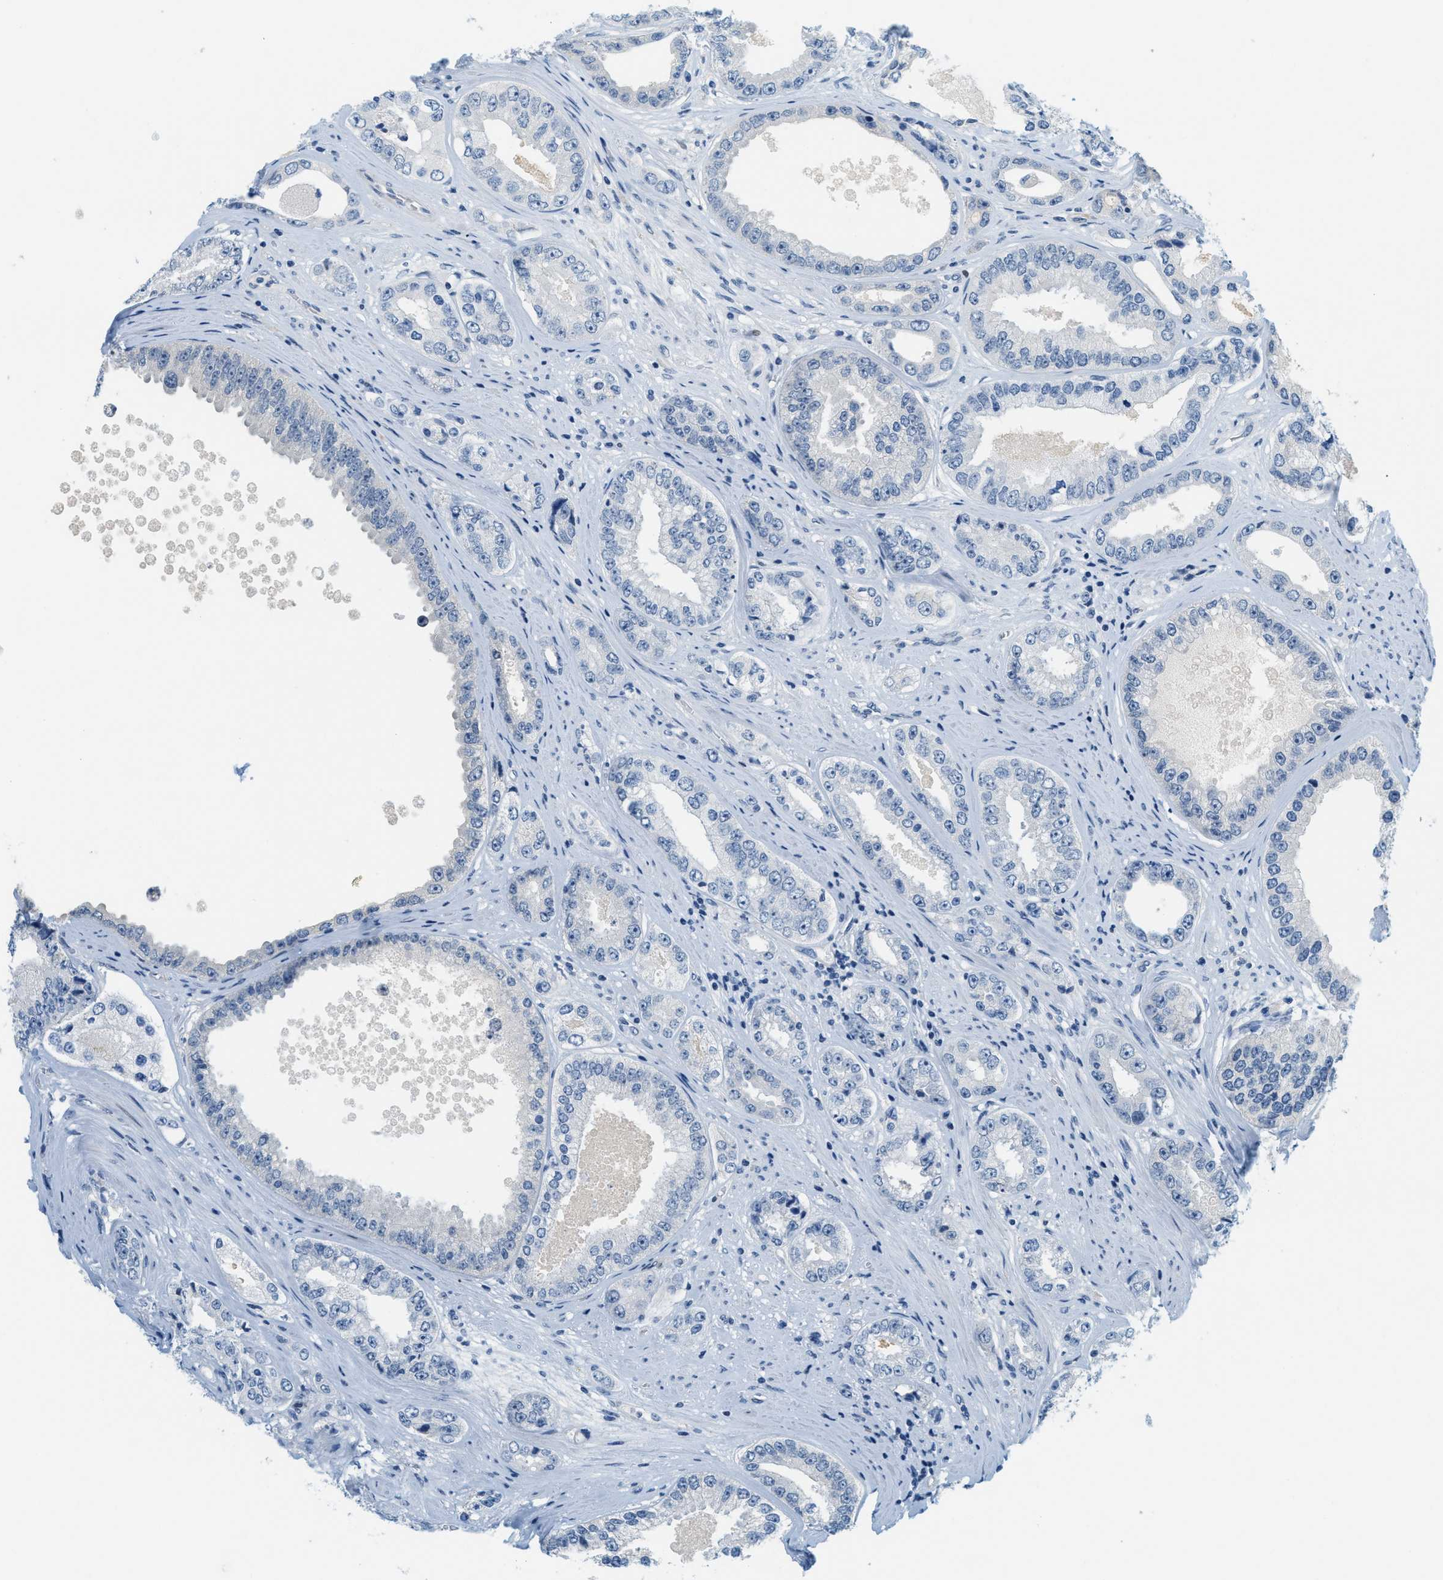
{"staining": {"intensity": "negative", "quantity": "none", "location": "none"}, "tissue": "prostate cancer", "cell_type": "Tumor cells", "image_type": "cancer", "snomed": [{"axis": "morphology", "description": "Adenocarcinoma, High grade"}, {"axis": "topography", "description": "Prostate"}], "caption": "Immunohistochemical staining of human prostate cancer displays no significant staining in tumor cells.", "gene": "CYP4X1", "patient": {"sex": "male", "age": 61}}